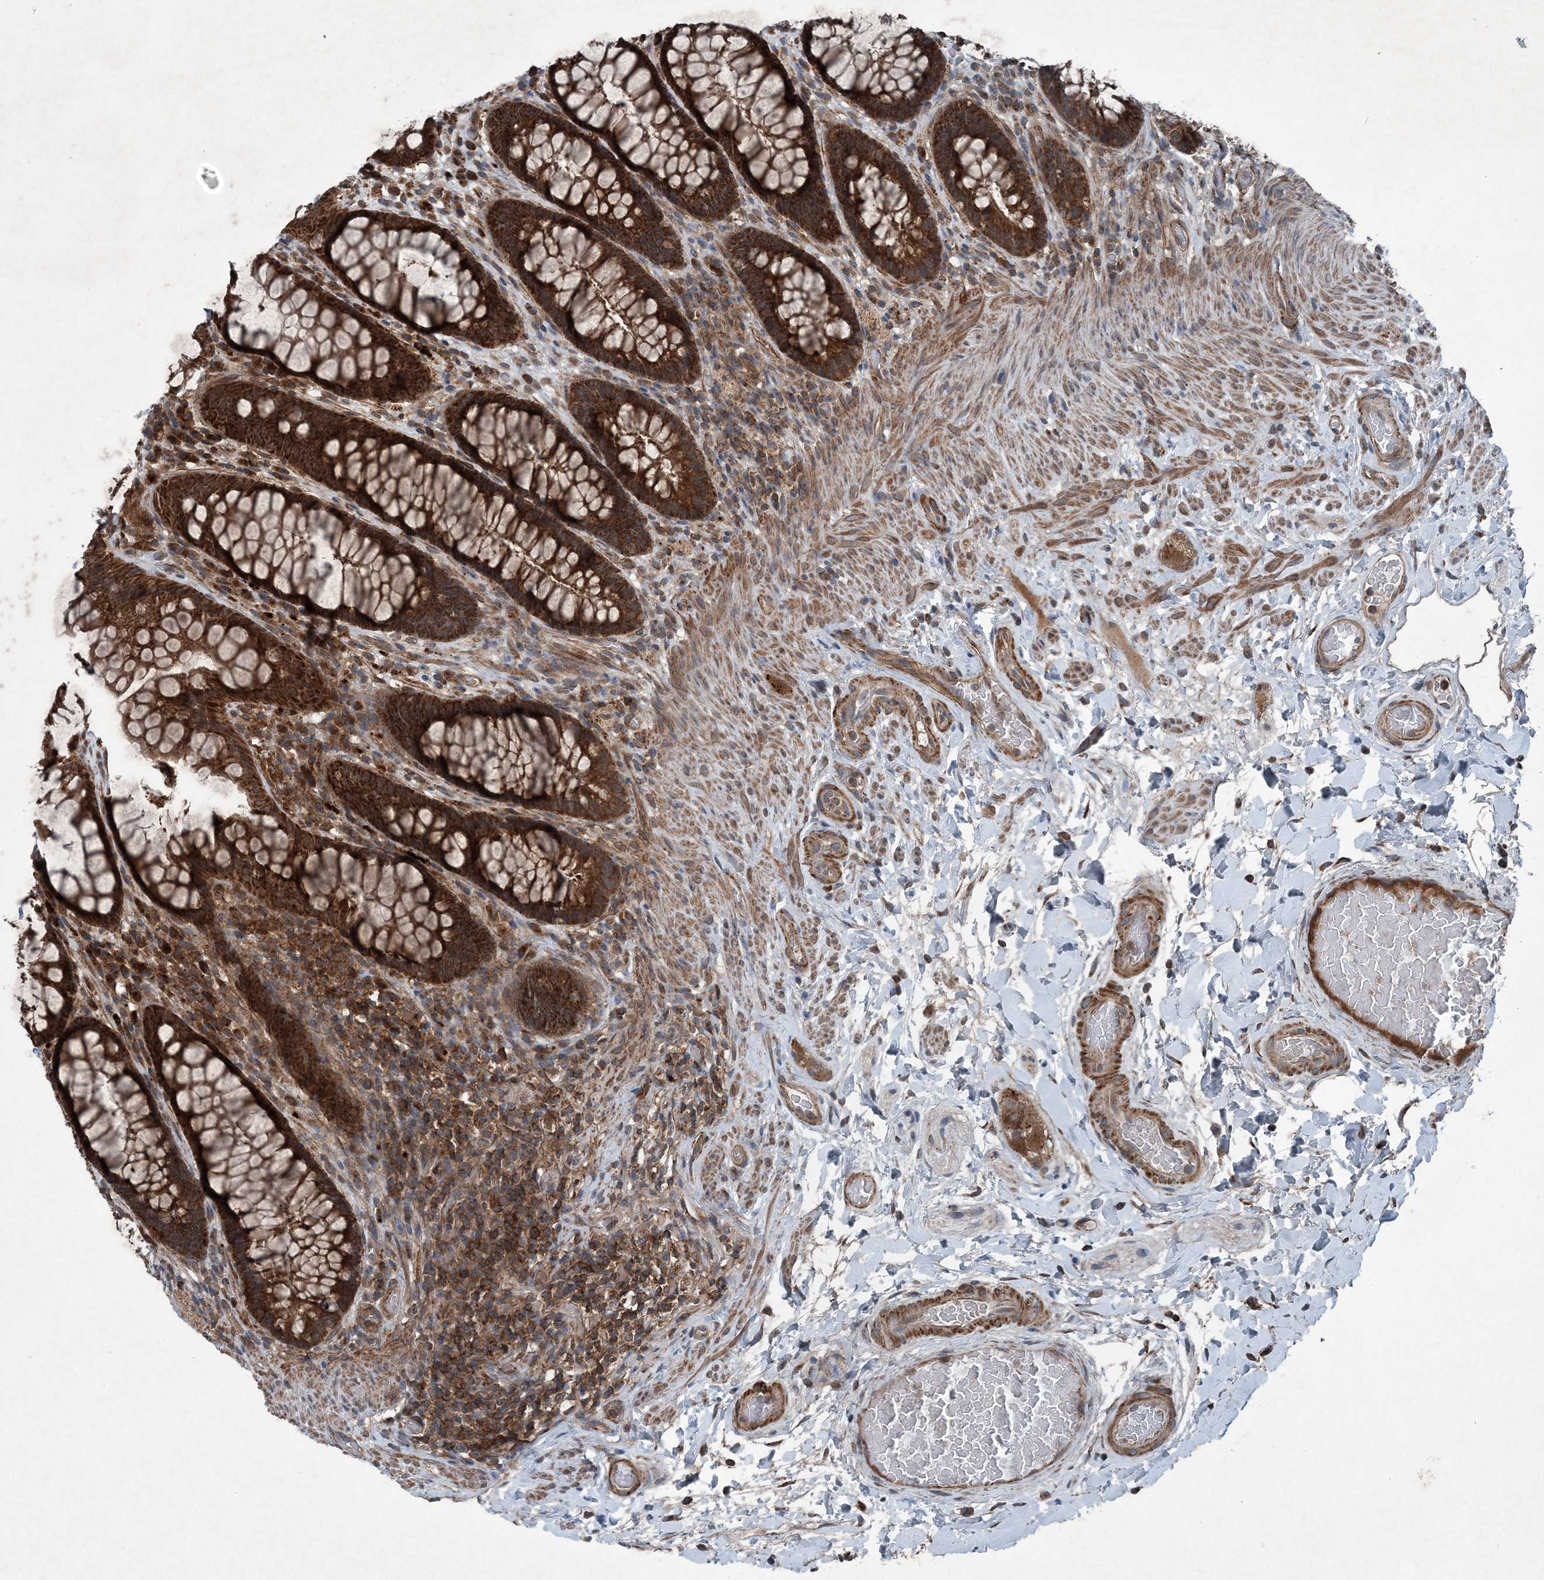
{"staining": {"intensity": "strong", "quantity": ">75%", "location": "cytoplasmic/membranous"}, "tissue": "rectum", "cell_type": "Glandular cells", "image_type": "normal", "snomed": [{"axis": "morphology", "description": "Normal tissue, NOS"}, {"axis": "topography", "description": "Rectum"}], "caption": "The histopathology image displays a brown stain indicating the presence of a protein in the cytoplasmic/membranous of glandular cells in rectum. The protein is stained brown, and the nuclei are stained in blue (DAB (3,3'-diaminobenzidine) IHC with brightfield microscopy, high magnification).", "gene": "NDUFA2", "patient": {"sex": "female", "age": 46}}